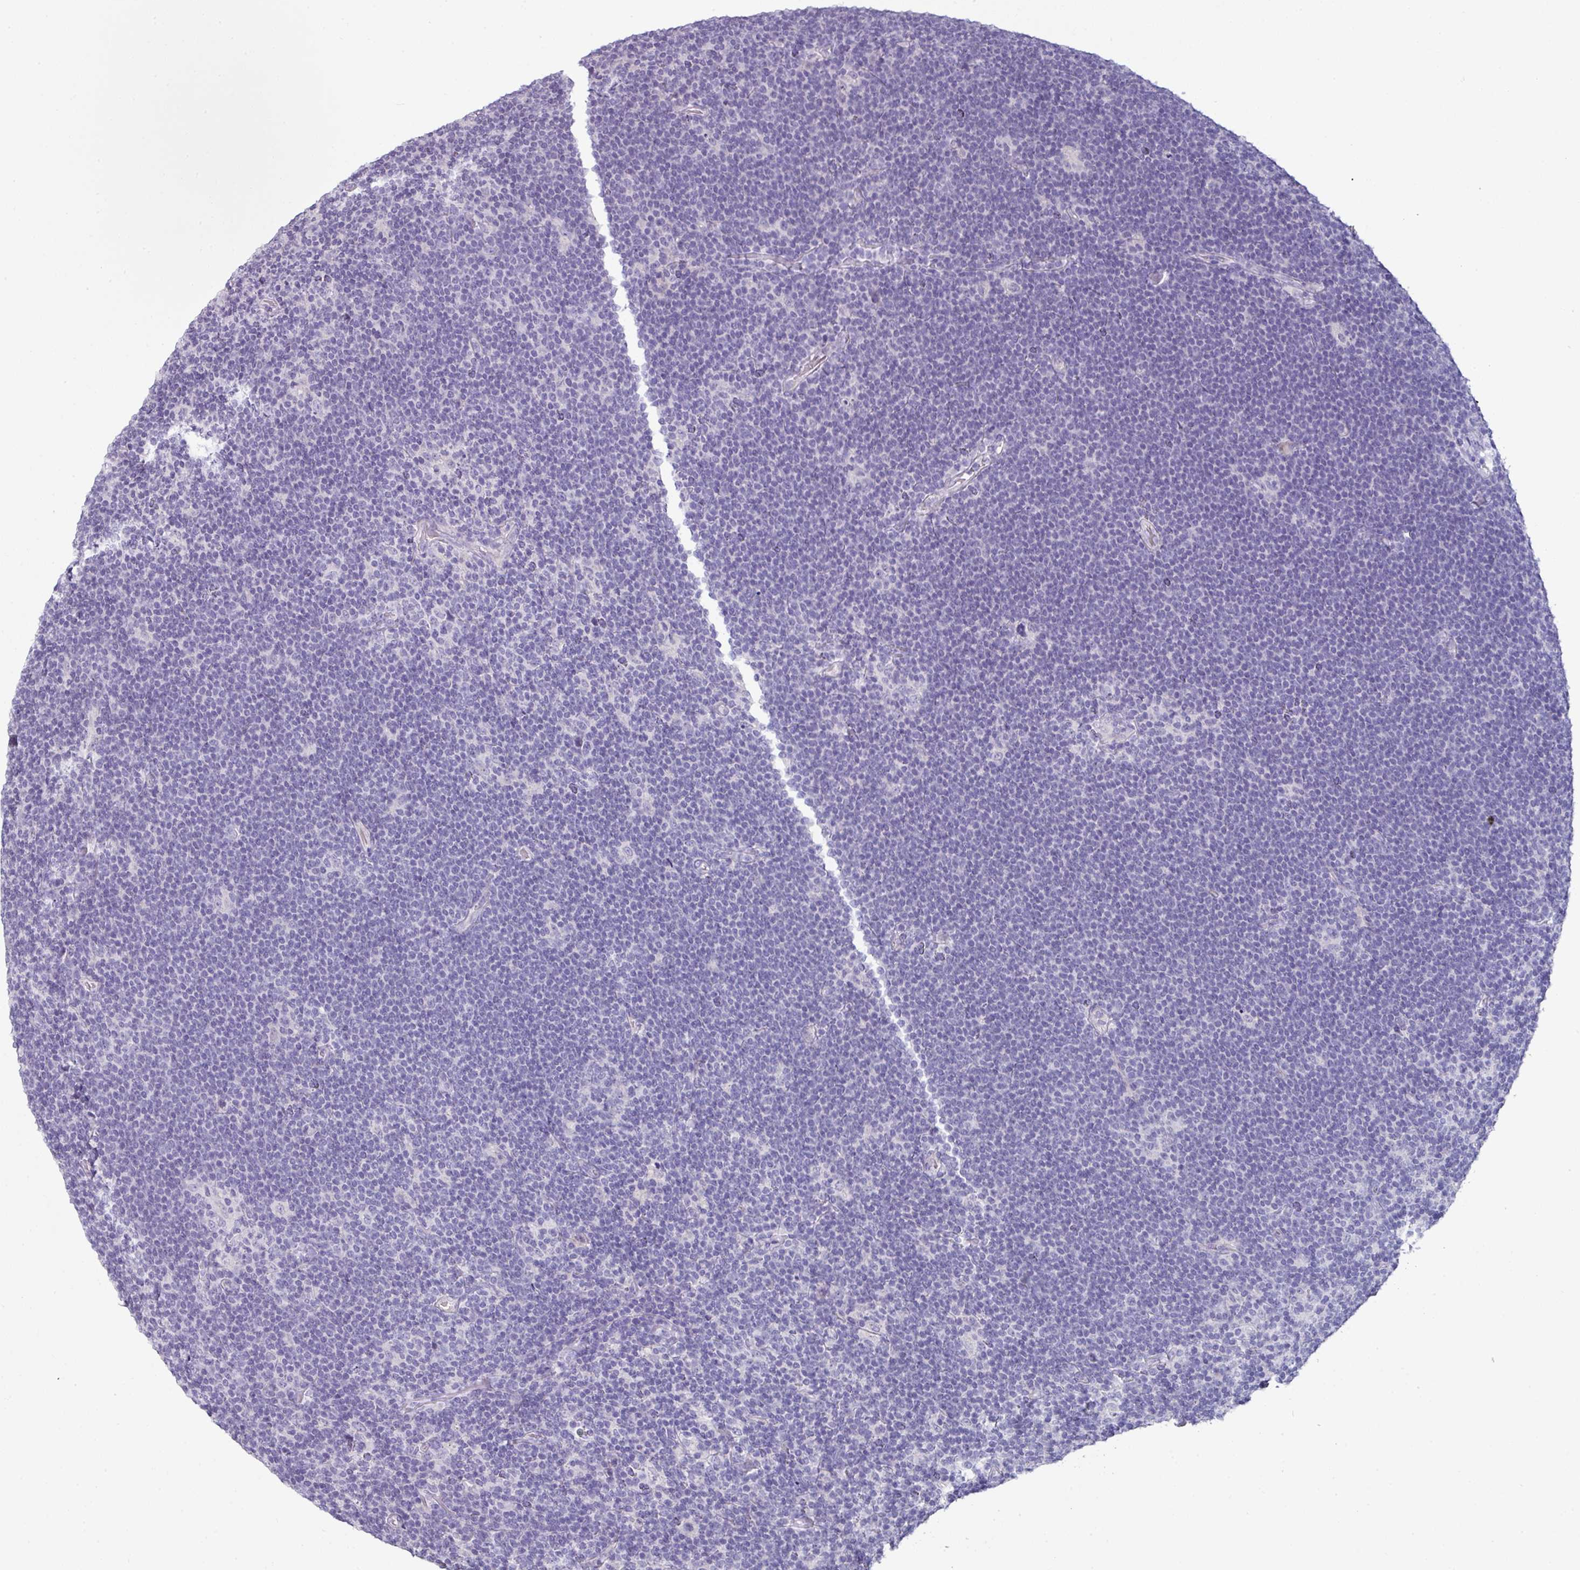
{"staining": {"intensity": "negative", "quantity": "none", "location": "none"}, "tissue": "lymphoma", "cell_type": "Tumor cells", "image_type": "cancer", "snomed": [{"axis": "morphology", "description": "Hodgkin's disease, NOS"}, {"axis": "topography", "description": "Lymph node"}], "caption": "Photomicrograph shows no significant protein staining in tumor cells of Hodgkin's disease. Nuclei are stained in blue.", "gene": "SLC17A7", "patient": {"sex": "female", "age": 57}}